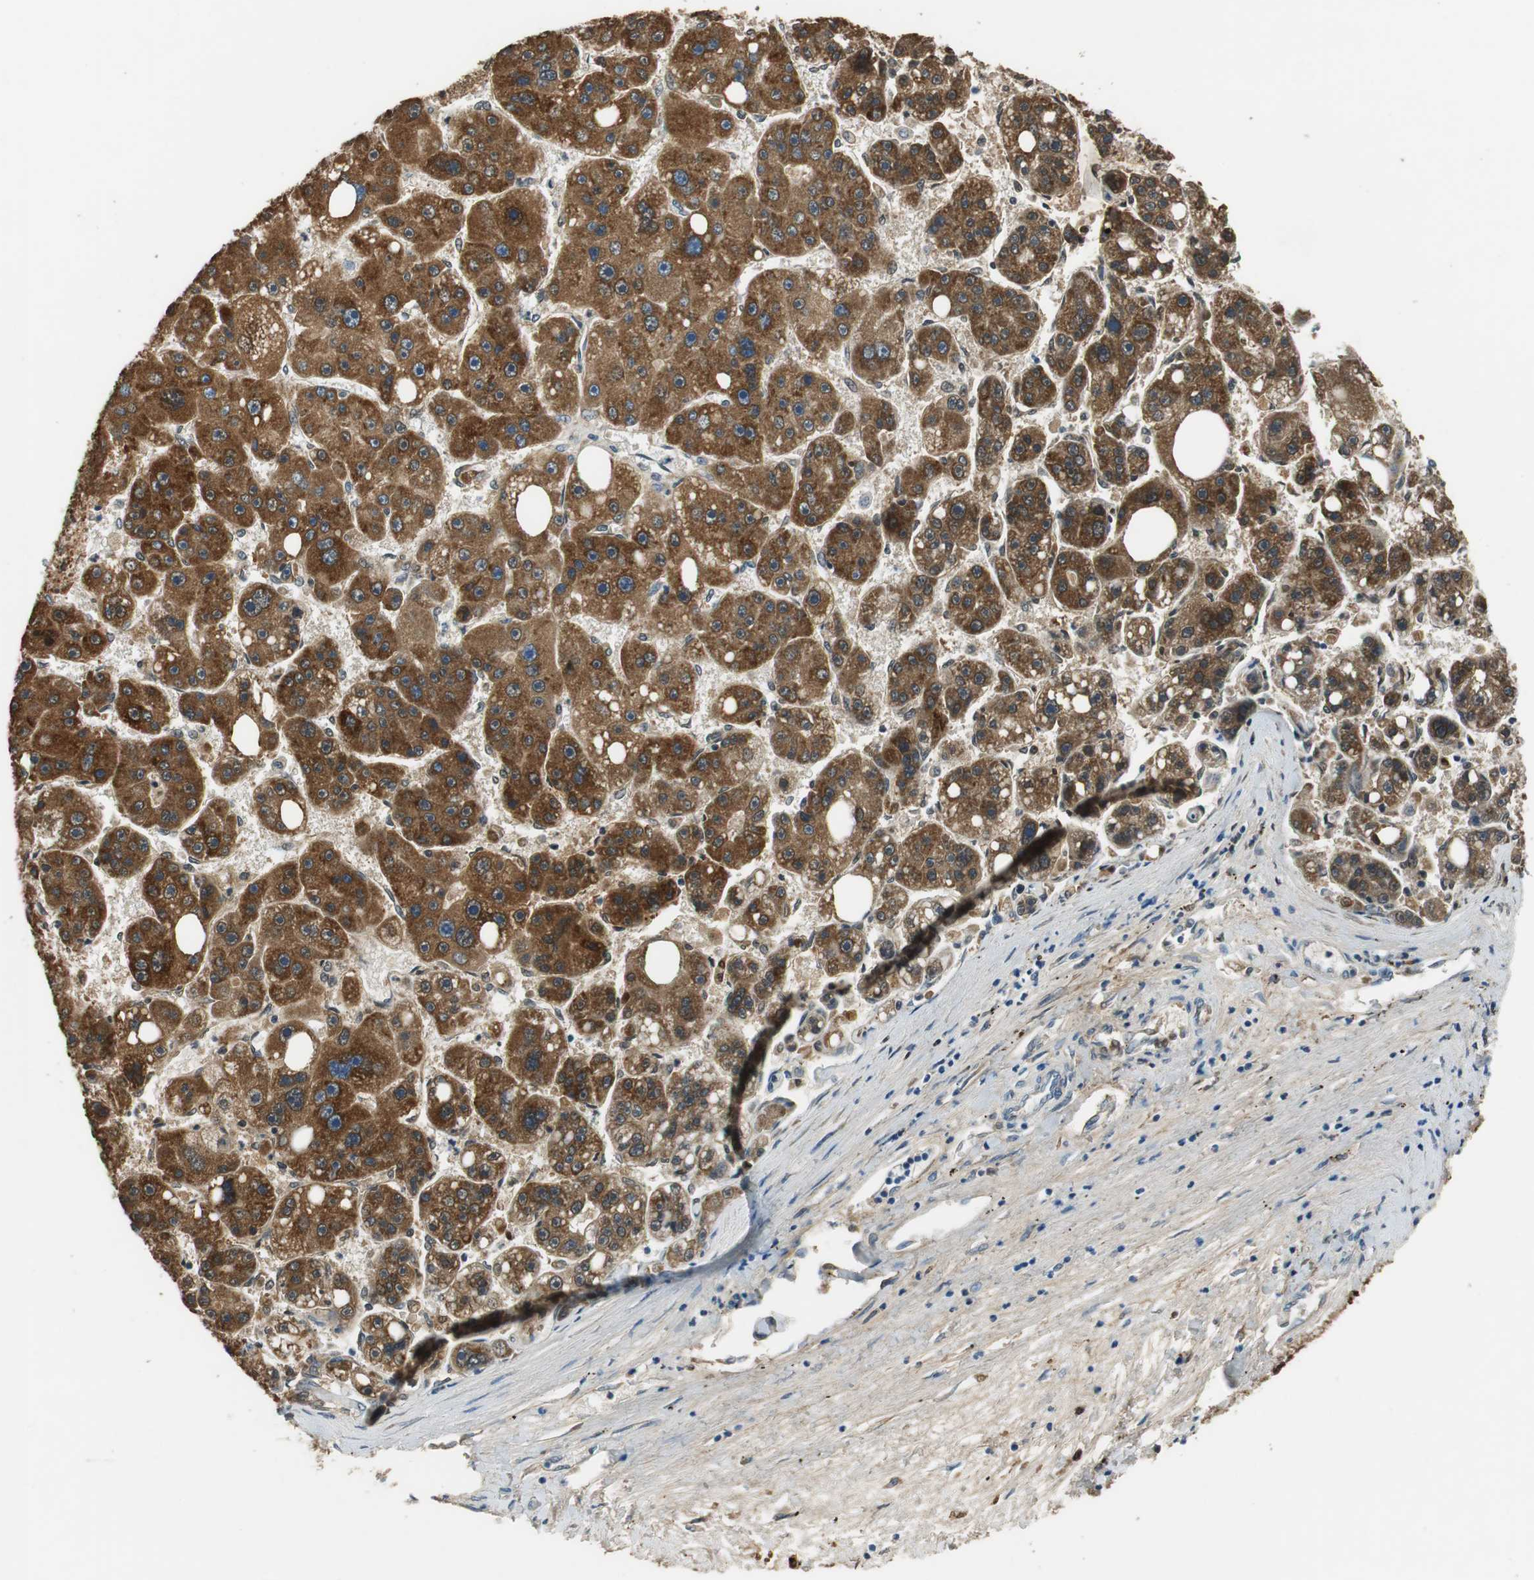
{"staining": {"intensity": "strong", "quantity": ">75%", "location": "cytoplasmic/membranous"}, "tissue": "liver cancer", "cell_type": "Tumor cells", "image_type": "cancer", "snomed": [{"axis": "morphology", "description": "Carcinoma, Hepatocellular, NOS"}, {"axis": "topography", "description": "Liver"}], "caption": "Liver hepatocellular carcinoma stained with a protein marker reveals strong staining in tumor cells.", "gene": "ALDH4A1", "patient": {"sex": "female", "age": 61}}